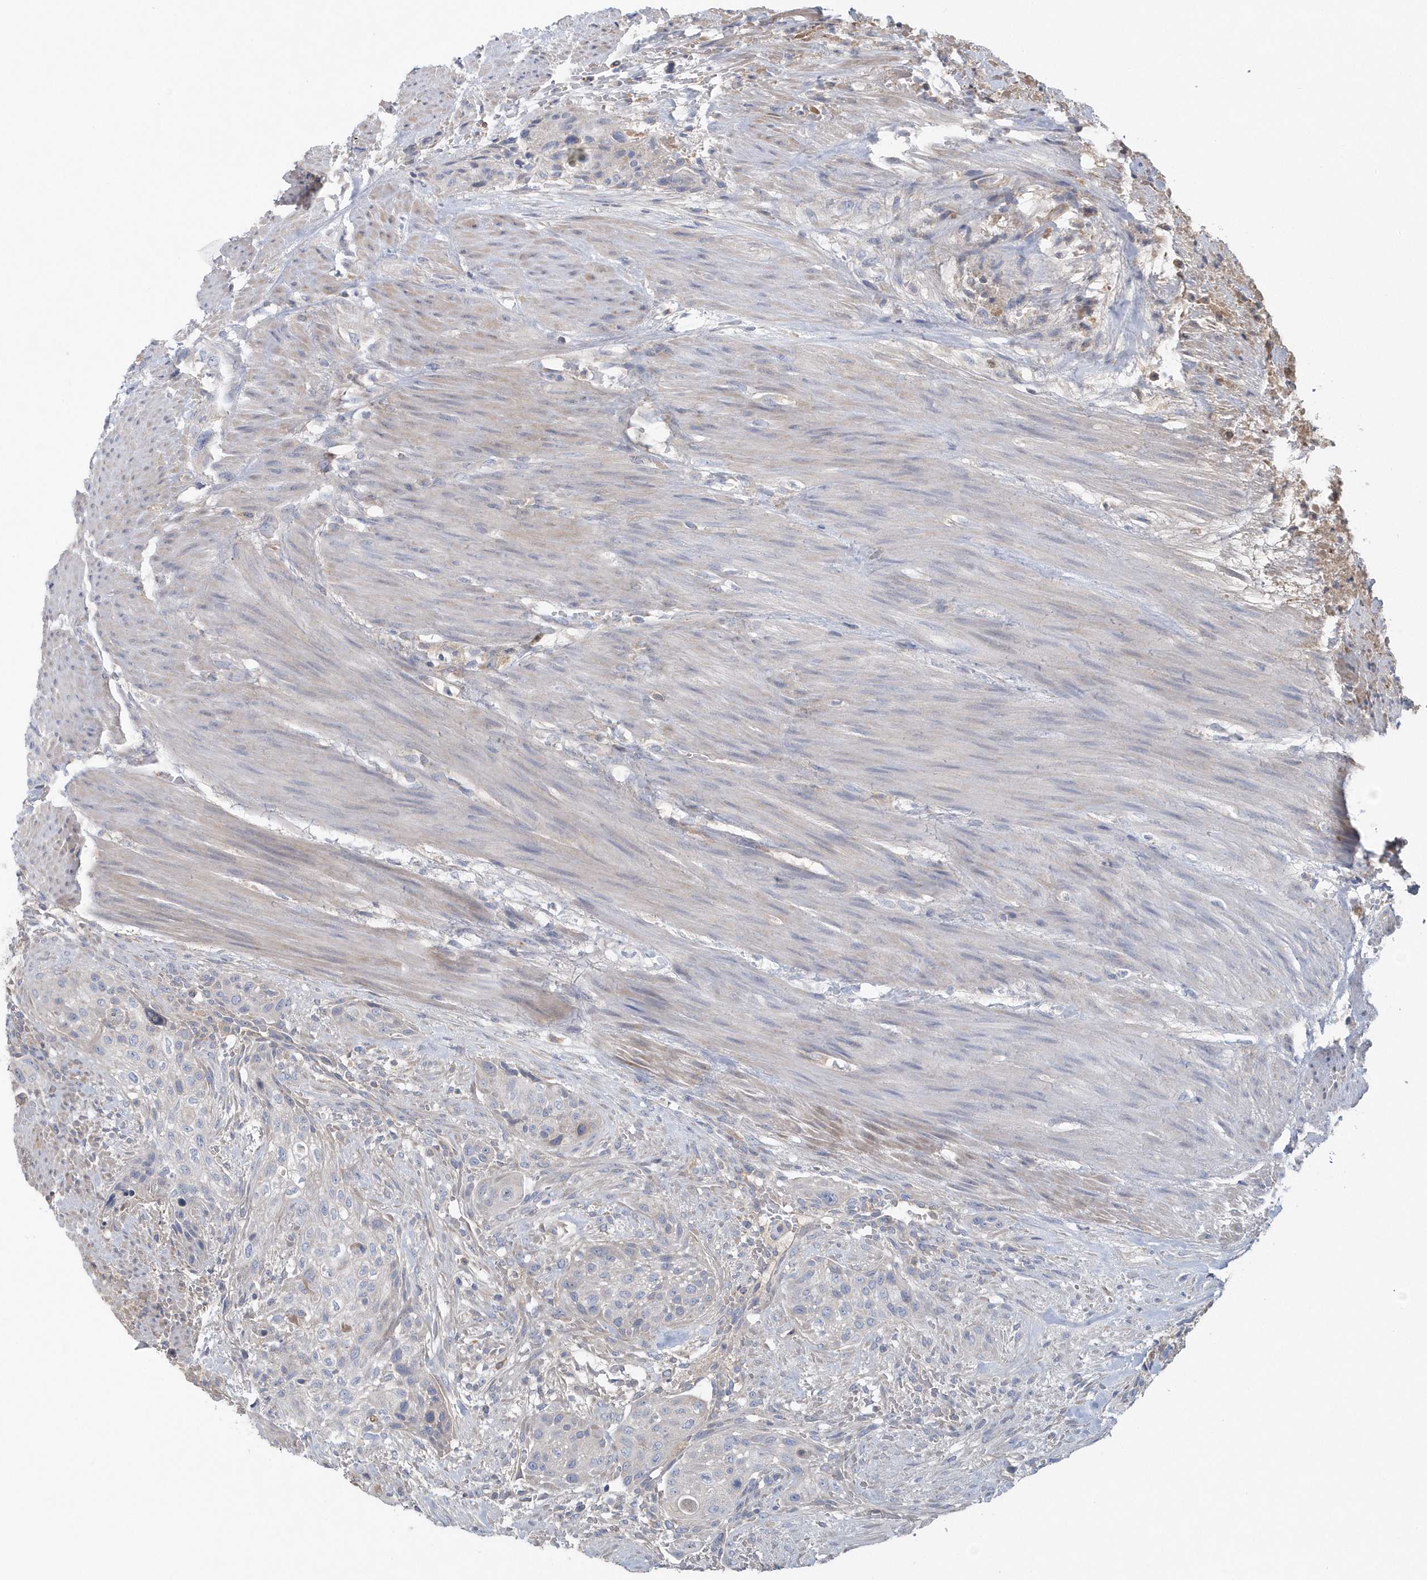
{"staining": {"intensity": "negative", "quantity": "none", "location": "none"}, "tissue": "urothelial cancer", "cell_type": "Tumor cells", "image_type": "cancer", "snomed": [{"axis": "morphology", "description": "Urothelial carcinoma, High grade"}, {"axis": "topography", "description": "Urinary bladder"}], "caption": "High power microscopy image of an immunohistochemistry (IHC) micrograph of urothelial cancer, revealing no significant positivity in tumor cells.", "gene": "SPATA18", "patient": {"sex": "male", "age": 35}}